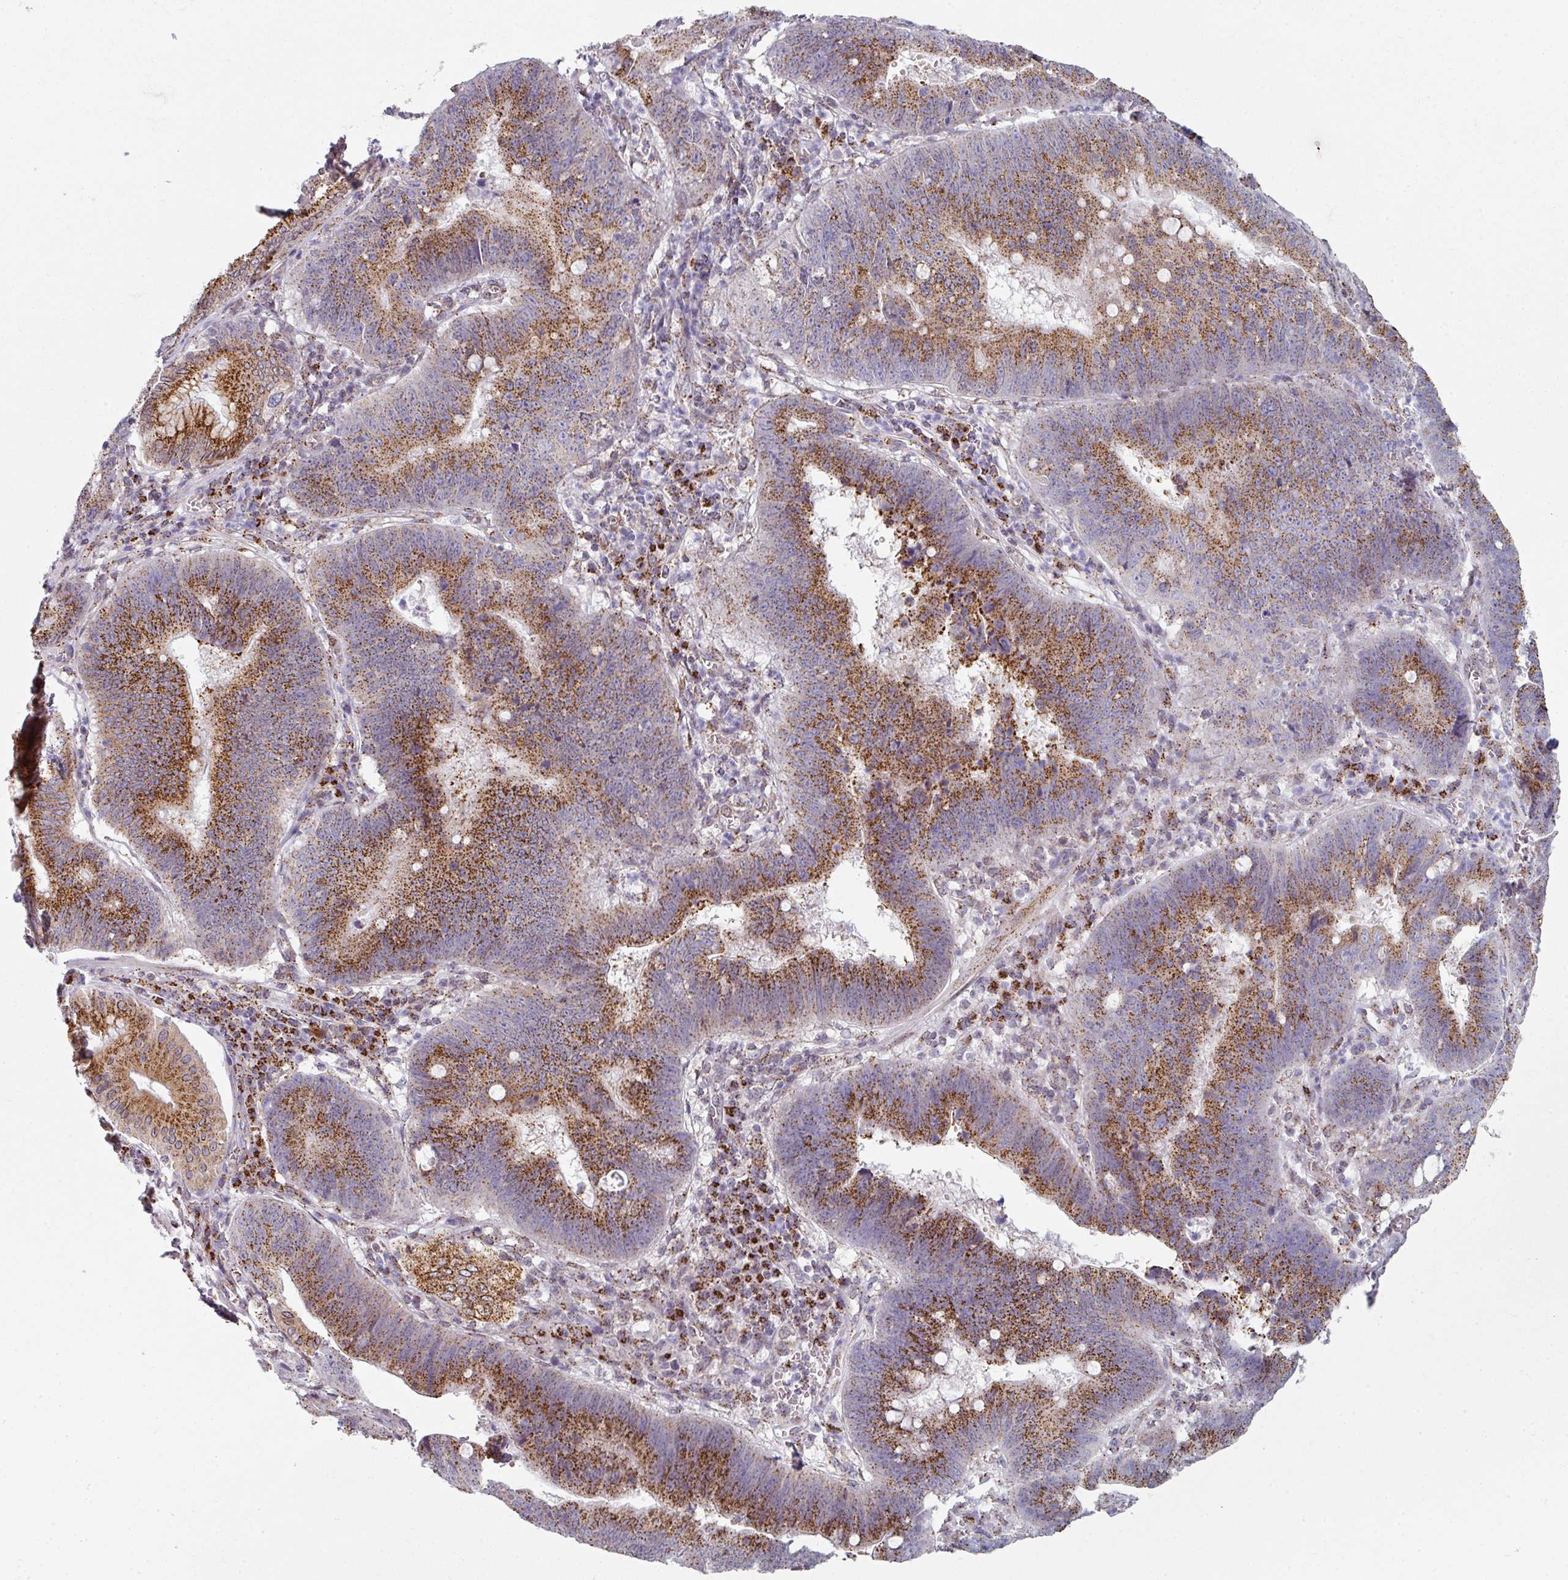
{"staining": {"intensity": "strong", "quantity": ">75%", "location": "cytoplasmic/membranous"}, "tissue": "stomach cancer", "cell_type": "Tumor cells", "image_type": "cancer", "snomed": [{"axis": "morphology", "description": "Adenocarcinoma, NOS"}, {"axis": "topography", "description": "Stomach"}], "caption": "A histopathology image showing strong cytoplasmic/membranous expression in approximately >75% of tumor cells in stomach adenocarcinoma, as visualized by brown immunohistochemical staining.", "gene": "CCDC85B", "patient": {"sex": "male", "age": 59}}